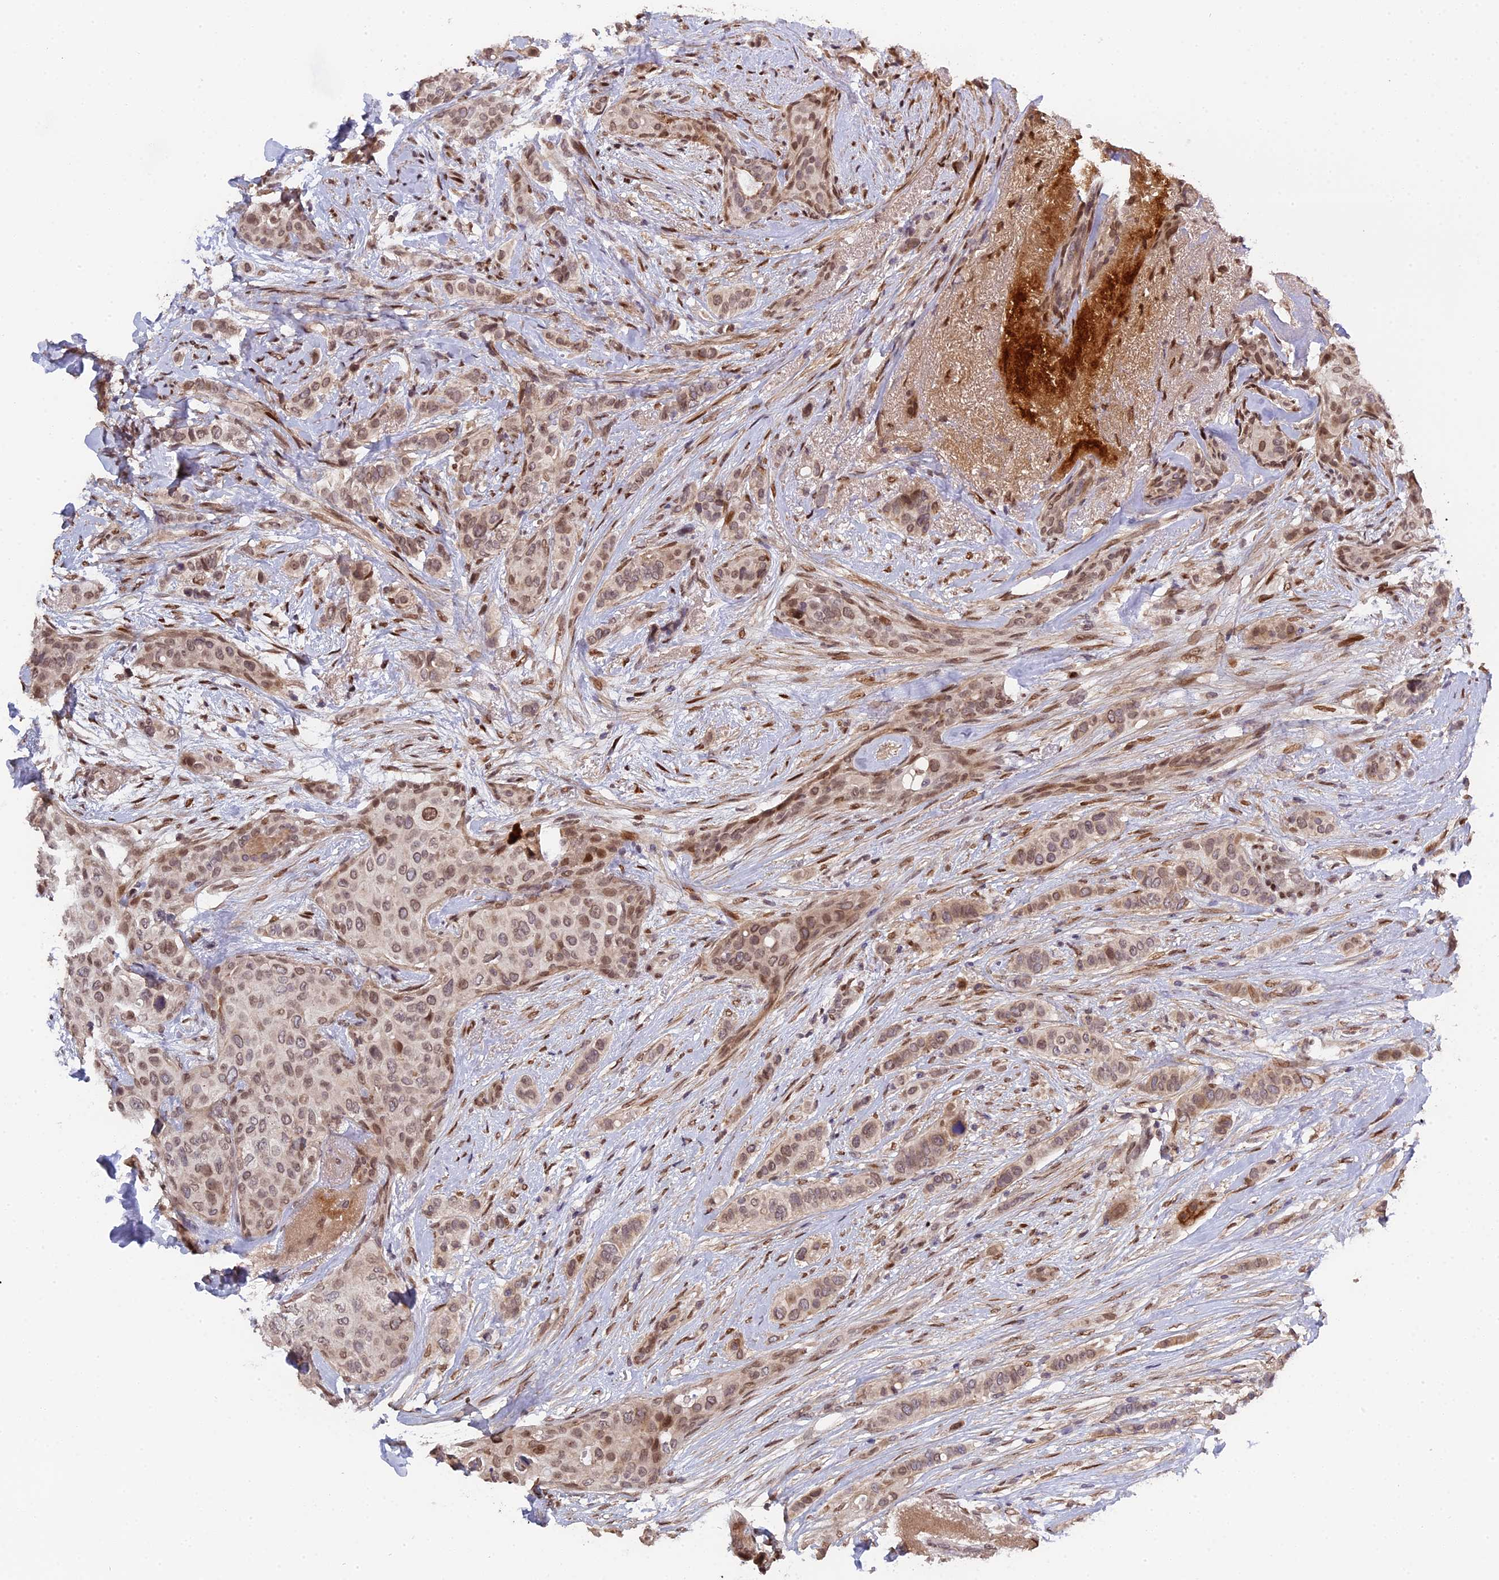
{"staining": {"intensity": "moderate", "quantity": ">75%", "location": "nuclear"}, "tissue": "breast cancer", "cell_type": "Tumor cells", "image_type": "cancer", "snomed": [{"axis": "morphology", "description": "Lobular carcinoma"}, {"axis": "topography", "description": "Breast"}], "caption": "Human breast cancer (lobular carcinoma) stained with a brown dye reveals moderate nuclear positive staining in approximately >75% of tumor cells.", "gene": "PYGO1", "patient": {"sex": "female", "age": 51}}